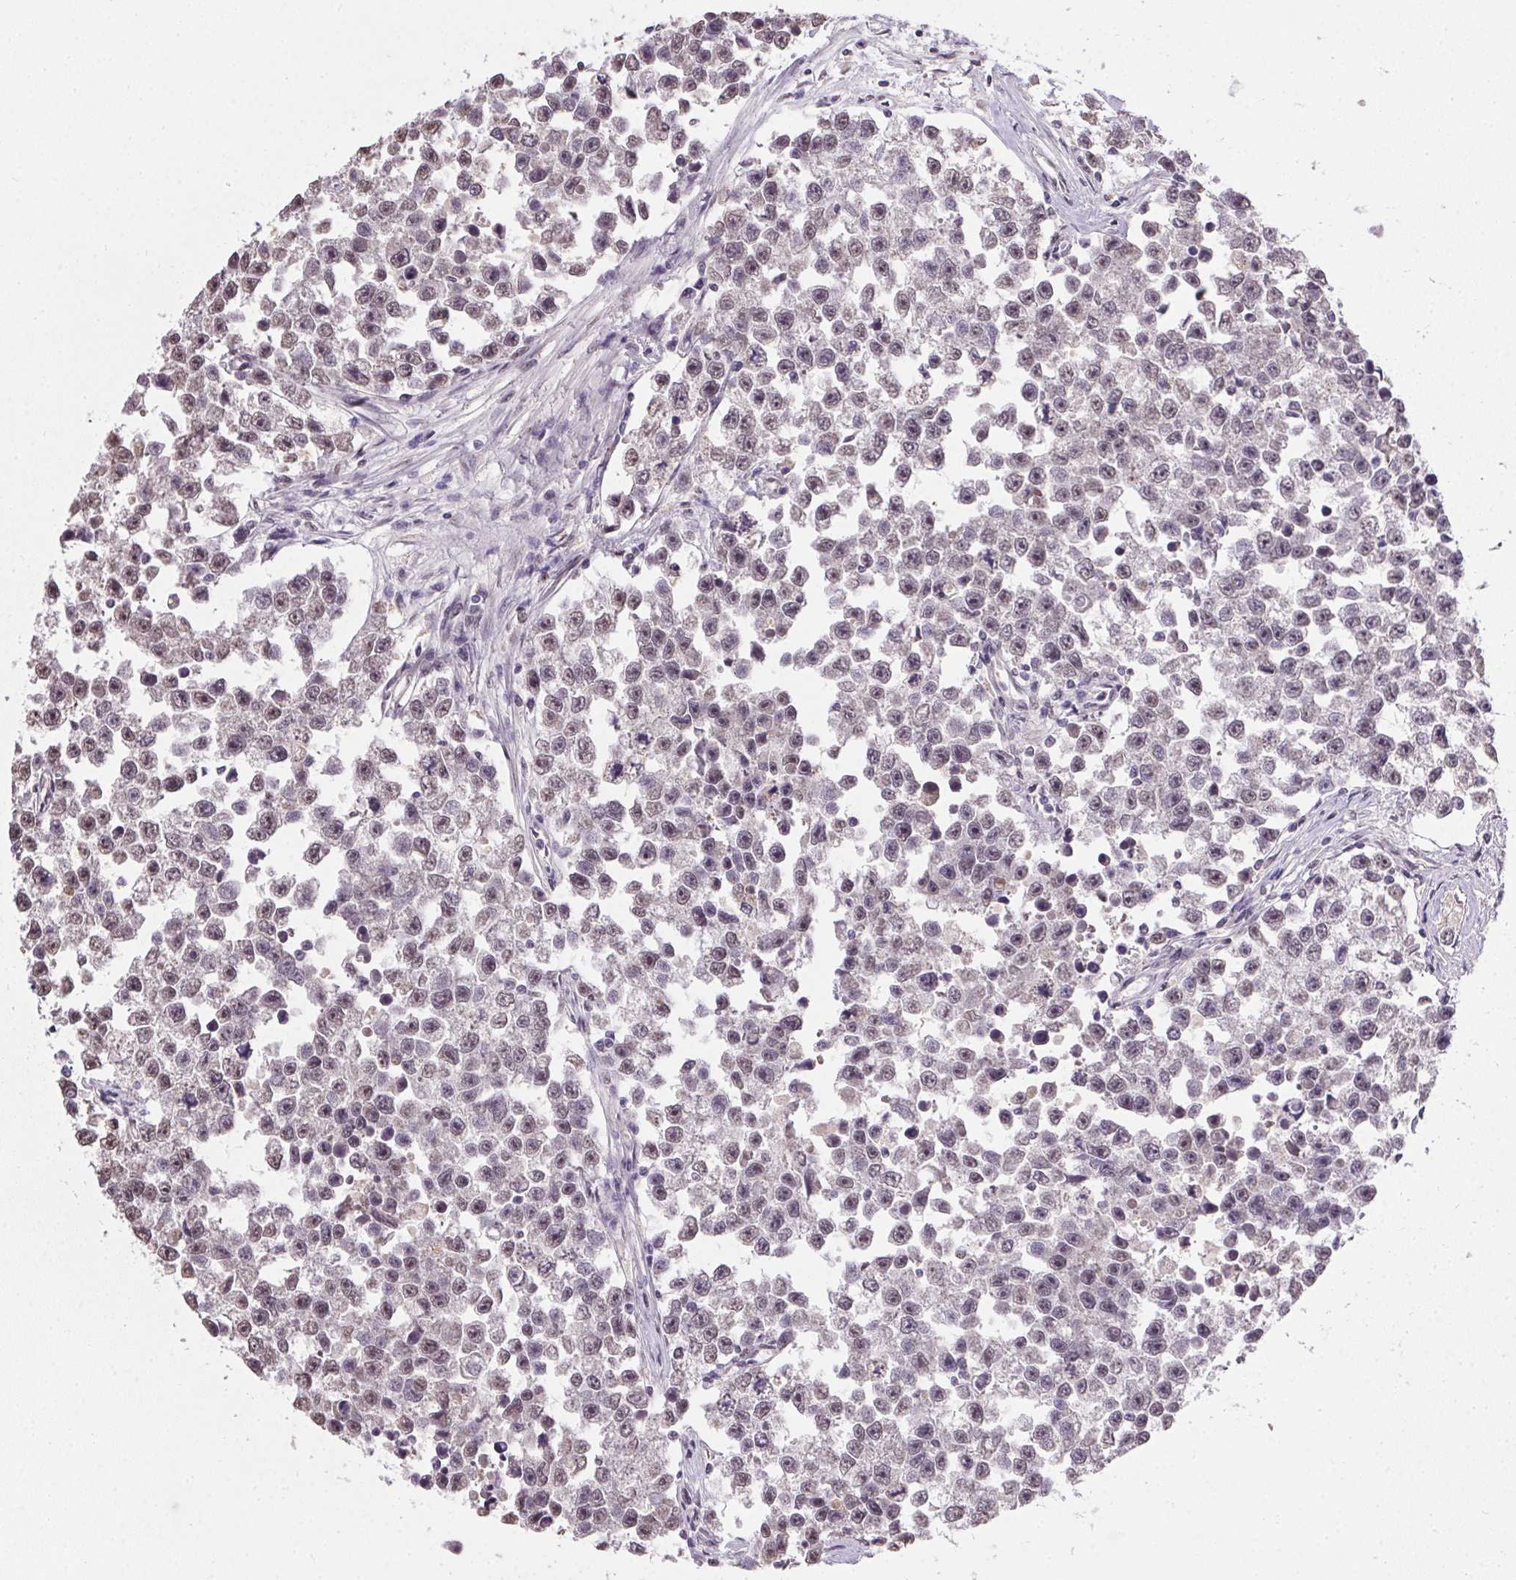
{"staining": {"intensity": "negative", "quantity": "none", "location": "none"}, "tissue": "testis cancer", "cell_type": "Tumor cells", "image_type": "cancer", "snomed": [{"axis": "morphology", "description": "Seminoma, NOS"}, {"axis": "topography", "description": "Testis"}], "caption": "Testis seminoma stained for a protein using IHC demonstrates no expression tumor cells.", "gene": "PPP4R4", "patient": {"sex": "male", "age": 26}}